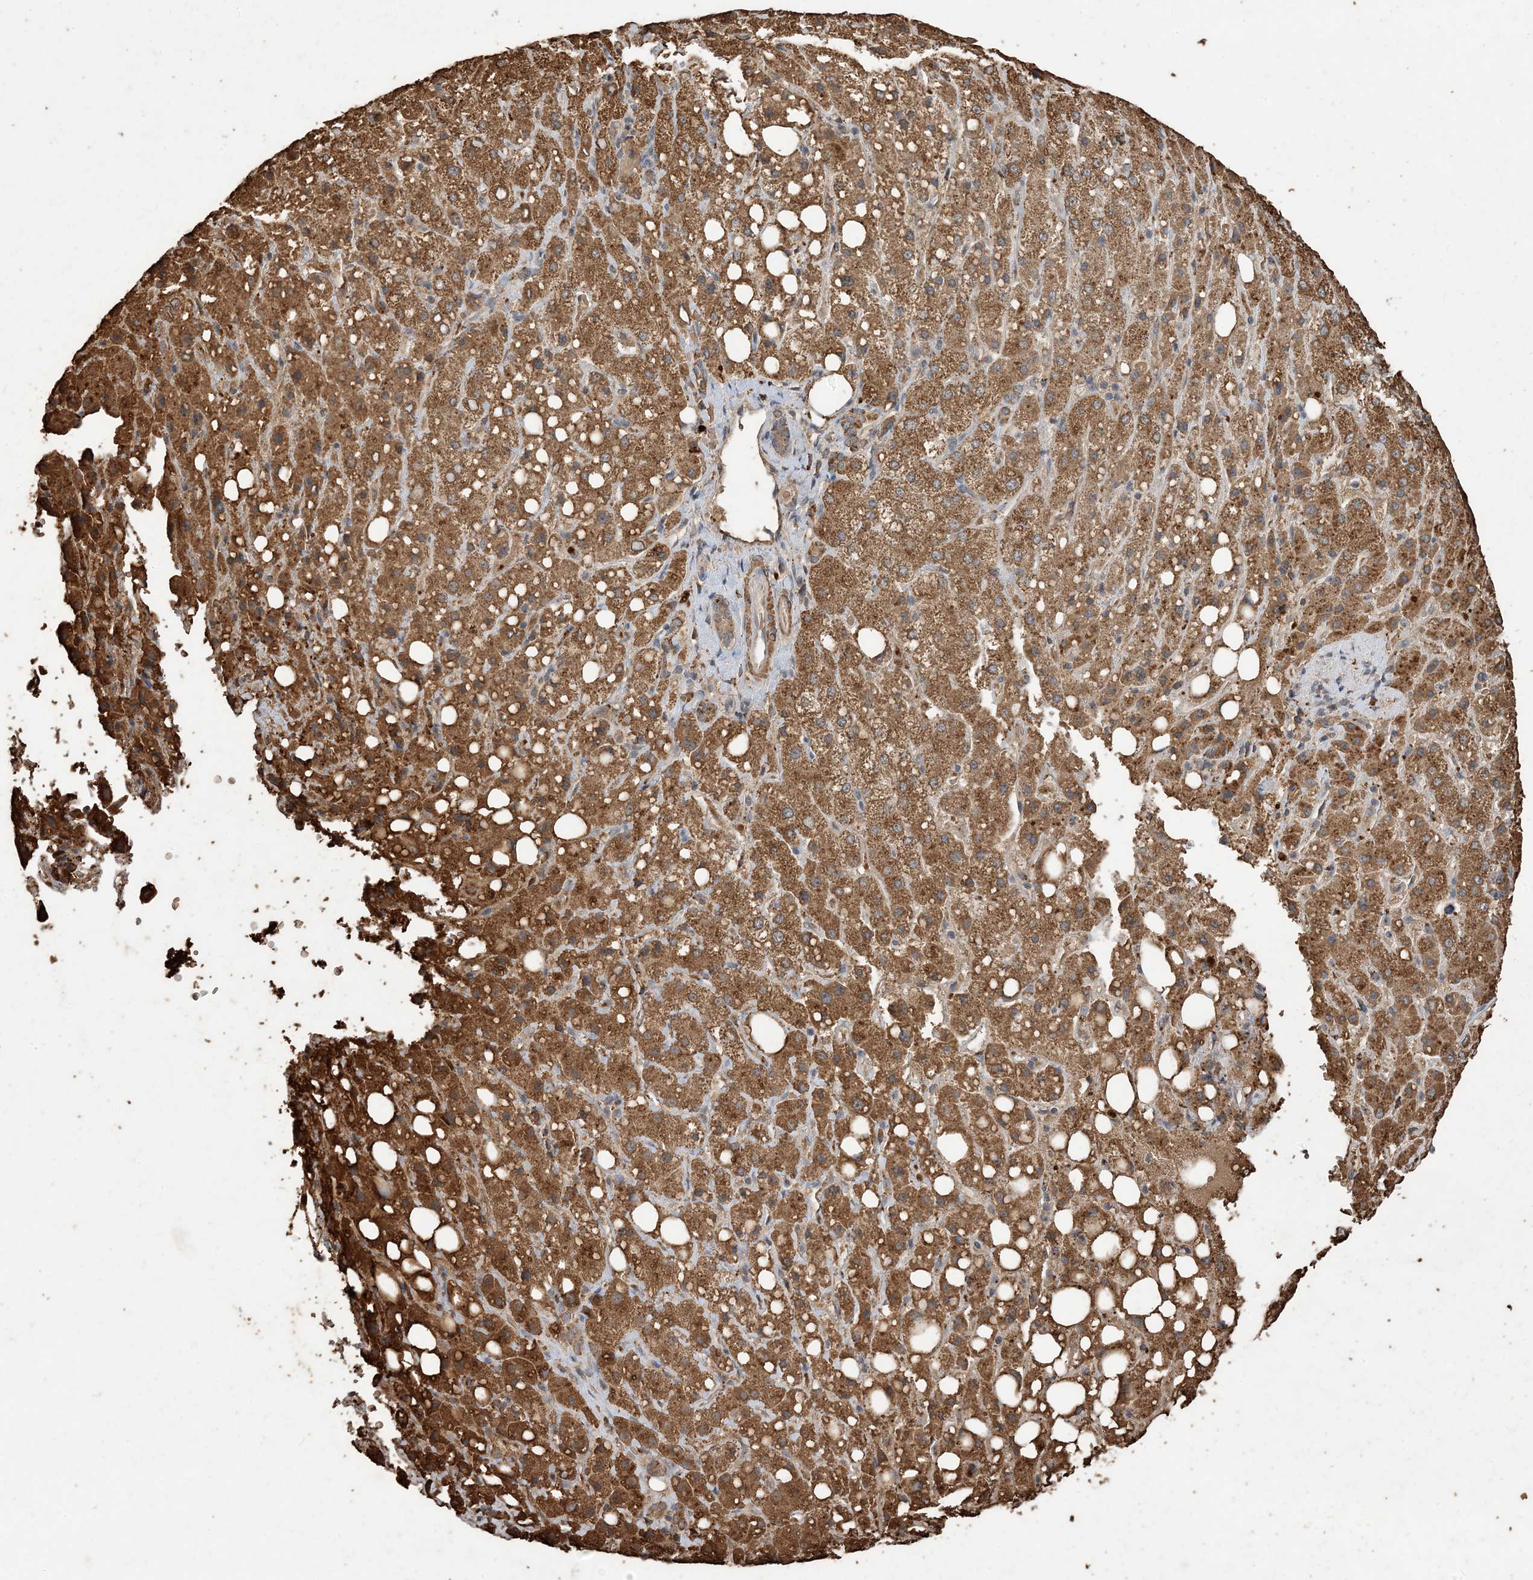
{"staining": {"intensity": "moderate", "quantity": ">75%", "location": "cytoplasmic/membranous"}, "tissue": "liver cancer", "cell_type": "Tumor cells", "image_type": "cancer", "snomed": [{"axis": "morphology", "description": "Carcinoma, Hepatocellular, NOS"}, {"axis": "topography", "description": "Liver"}], "caption": "Immunohistochemistry (IHC) micrograph of neoplastic tissue: human liver hepatocellular carcinoma stained using immunohistochemistry (IHC) shows medium levels of moderate protein expression localized specifically in the cytoplasmic/membranous of tumor cells, appearing as a cytoplasmic/membranous brown color.", "gene": "HPS4", "patient": {"sex": "male", "age": 80}}